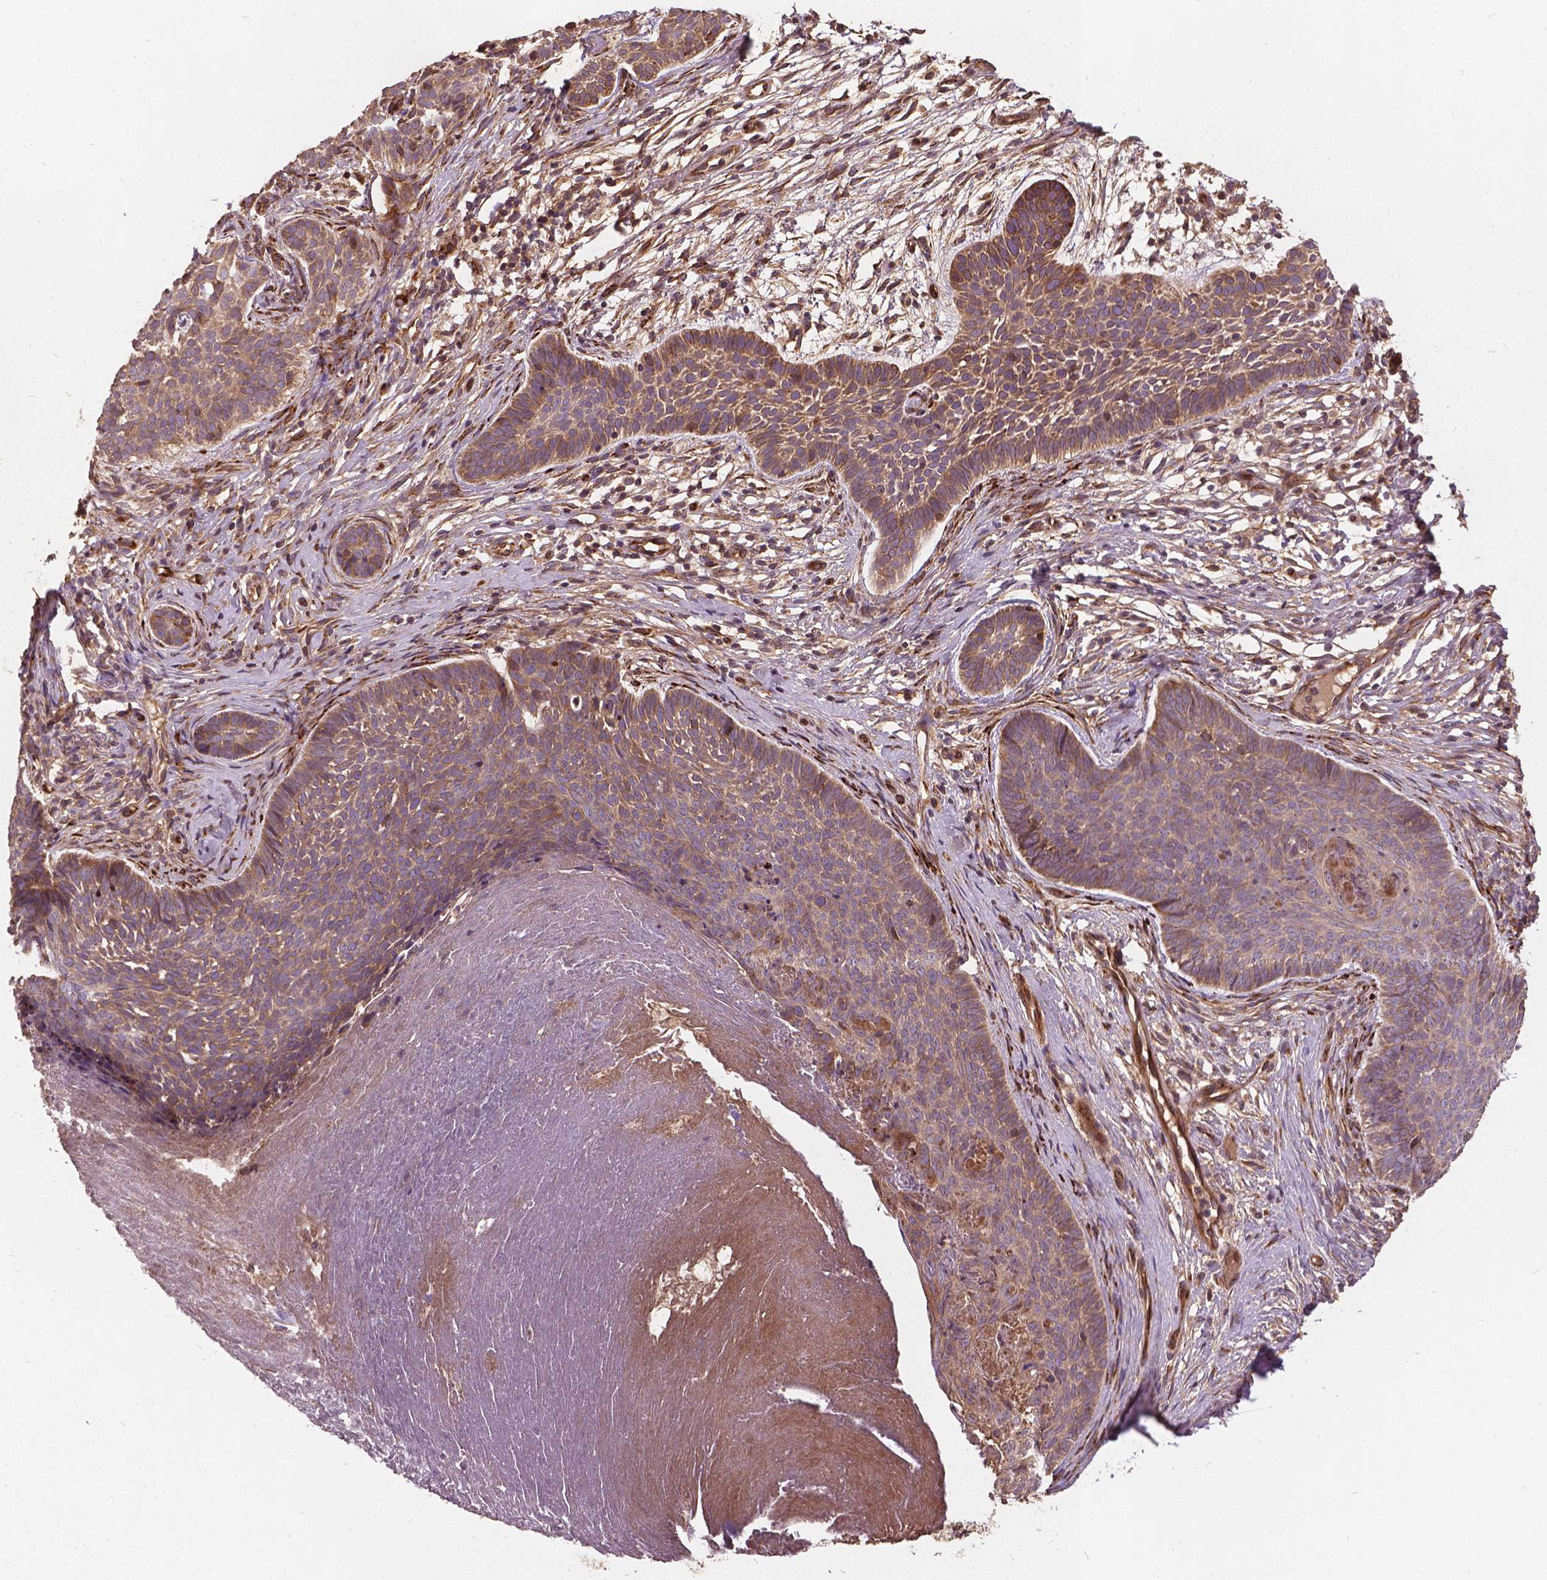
{"staining": {"intensity": "moderate", "quantity": ">75%", "location": "cytoplasmic/membranous"}, "tissue": "skin cancer", "cell_type": "Tumor cells", "image_type": "cancer", "snomed": [{"axis": "morphology", "description": "Basal cell carcinoma"}, {"axis": "topography", "description": "Skin"}], "caption": "Protein staining of skin cancer (basal cell carcinoma) tissue reveals moderate cytoplasmic/membranous expression in about >75% of tumor cells.", "gene": "UBXN2A", "patient": {"sex": "male", "age": 85}}